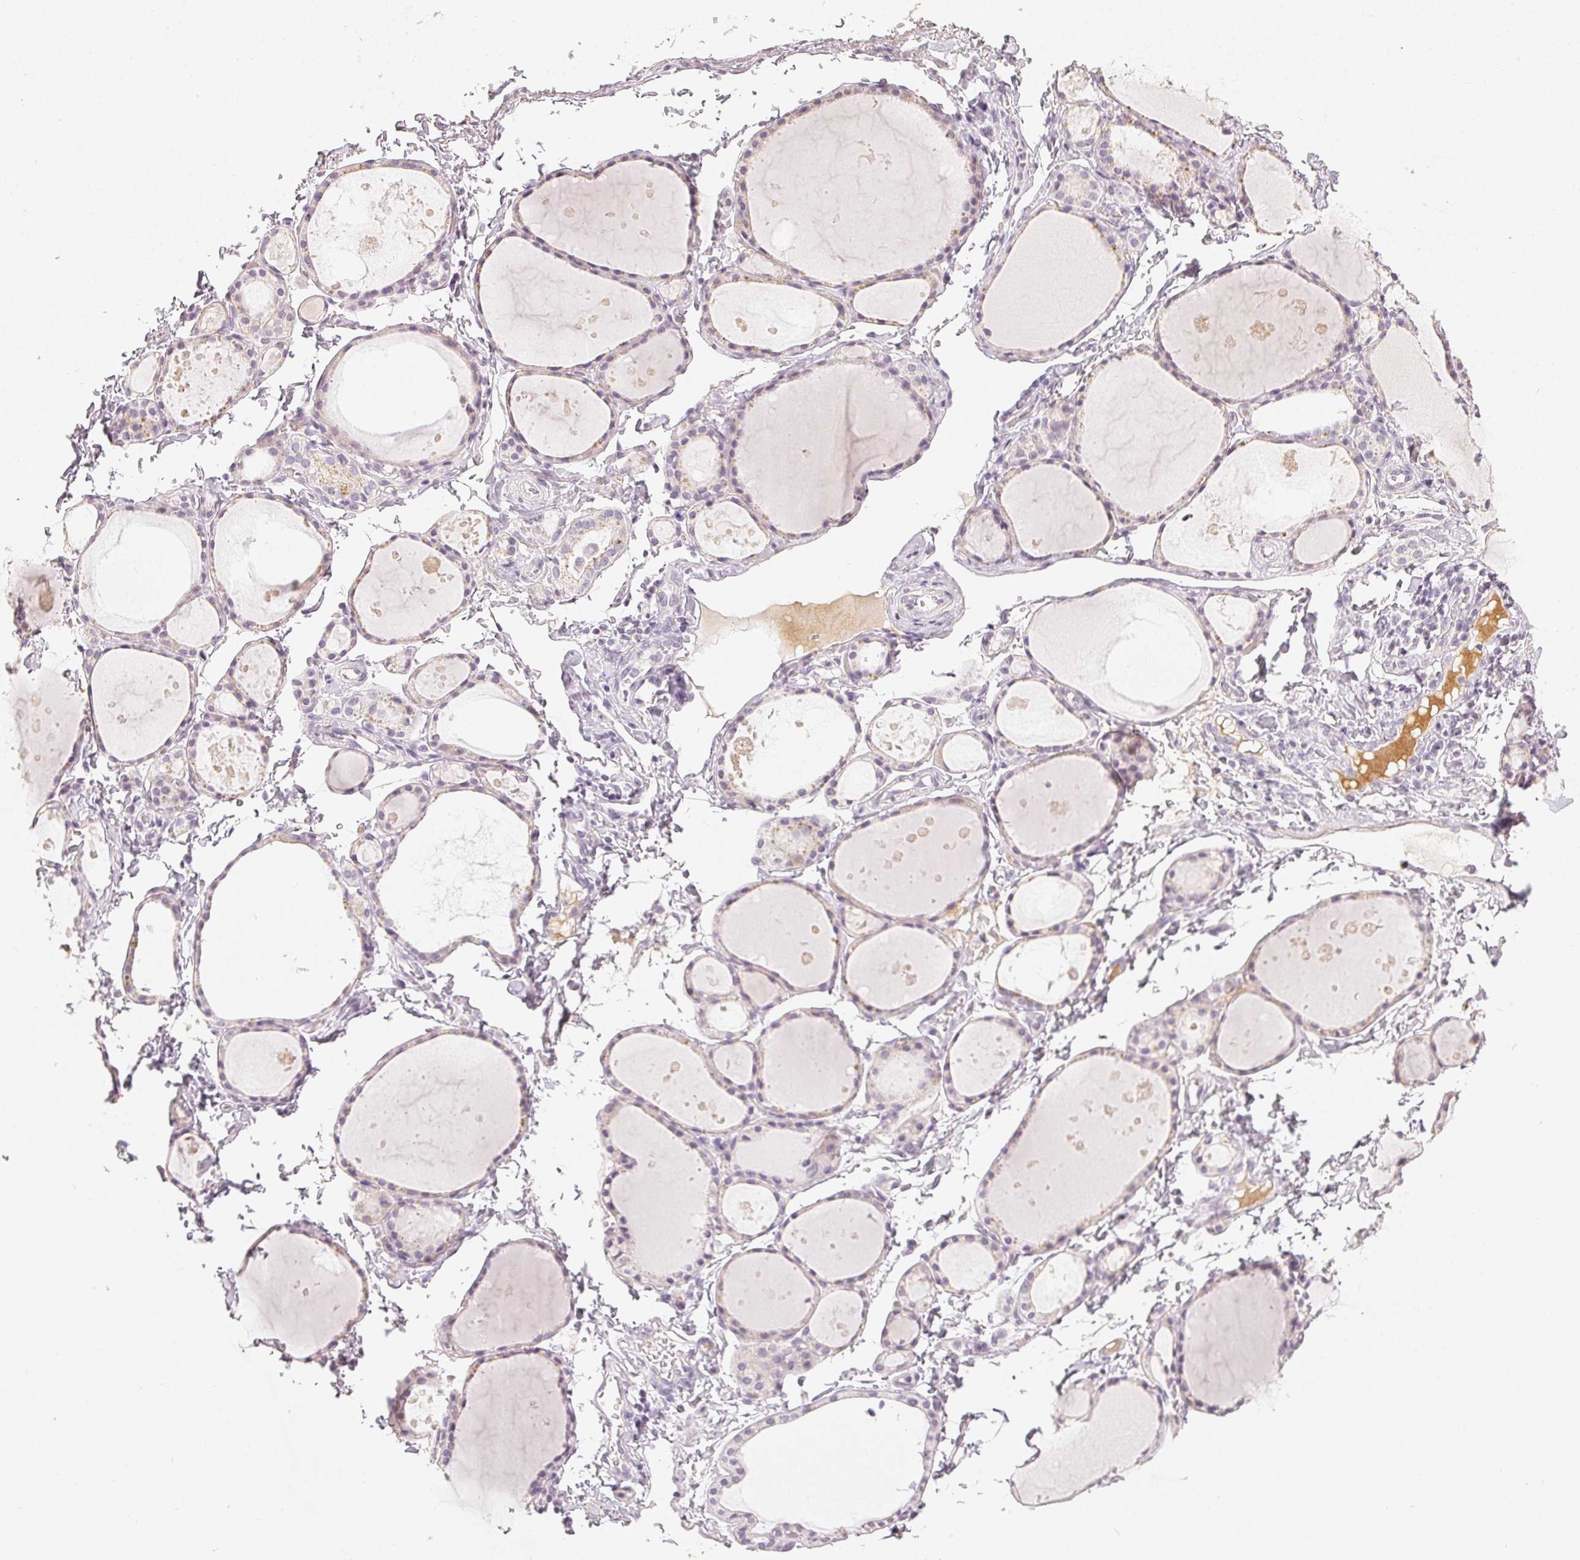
{"staining": {"intensity": "weak", "quantity": "25%-75%", "location": "cytoplasmic/membranous"}, "tissue": "thyroid gland", "cell_type": "Glandular cells", "image_type": "normal", "snomed": [{"axis": "morphology", "description": "Normal tissue, NOS"}, {"axis": "topography", "description": "Thyroid gland"}], "caption": "Approximately 25%-75% of glandular cells in normal human thyroid gland display weak cytoplasmic/membranous protein staining as visualized by brown immunohistochemical staining.", "gene": "LVRN", "patient": {"sex": "male", "age": 68}}